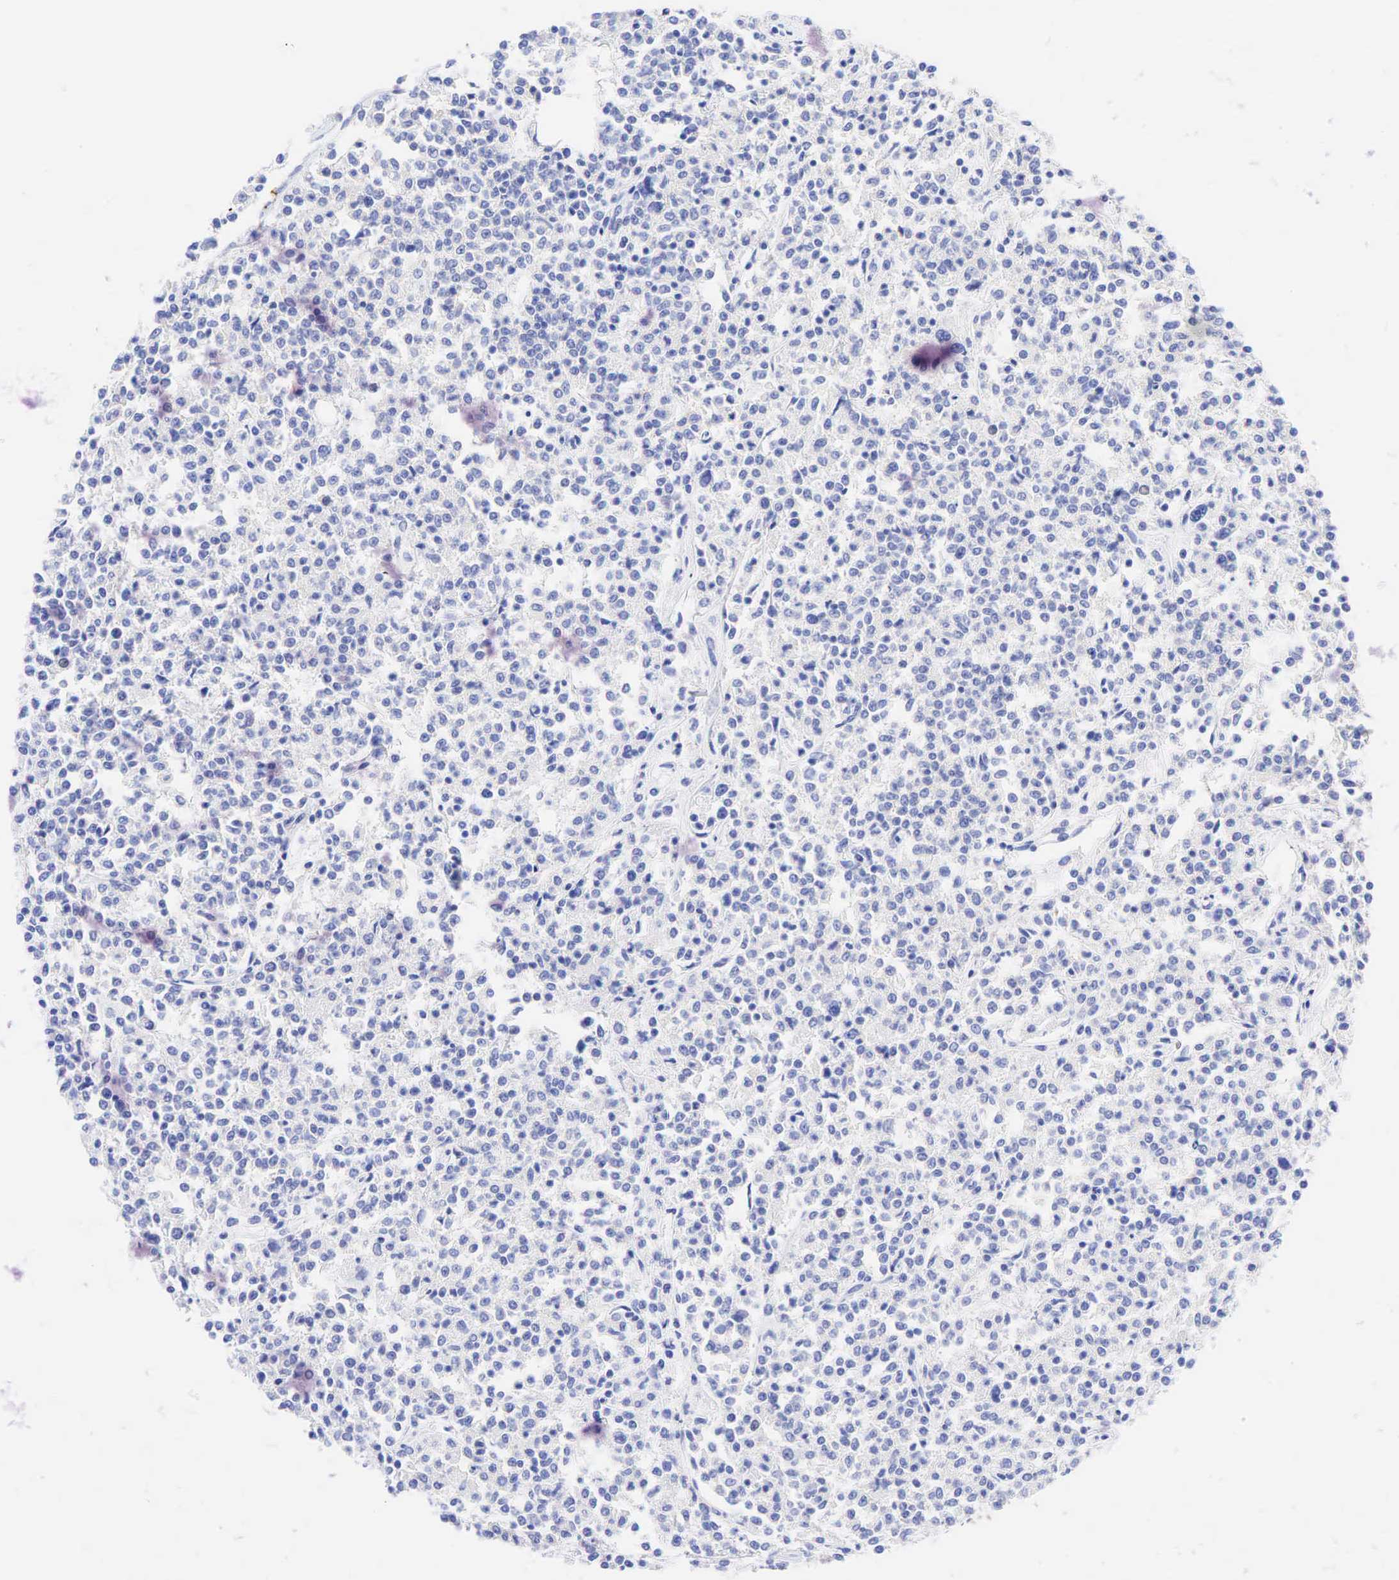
{"staining": {"intensity": "negative", "quantity": "none", "location": "none"}, "tissue": "lymphoma", "cell_type": "Tumor cells", "image_type": "cancer", "snomed": [{"axis": "morphology", "description": "Malignant lymphoma, non-Hodgkin's type, Low grade"}, {"axis": "topography", "description": "Small intestine"}], "caption": "Protein analysis of lymphoma demonstrates no significant staining in tumor cells.", "gene": "FUT4", "patient": {"sex": "female", "age": 59}}